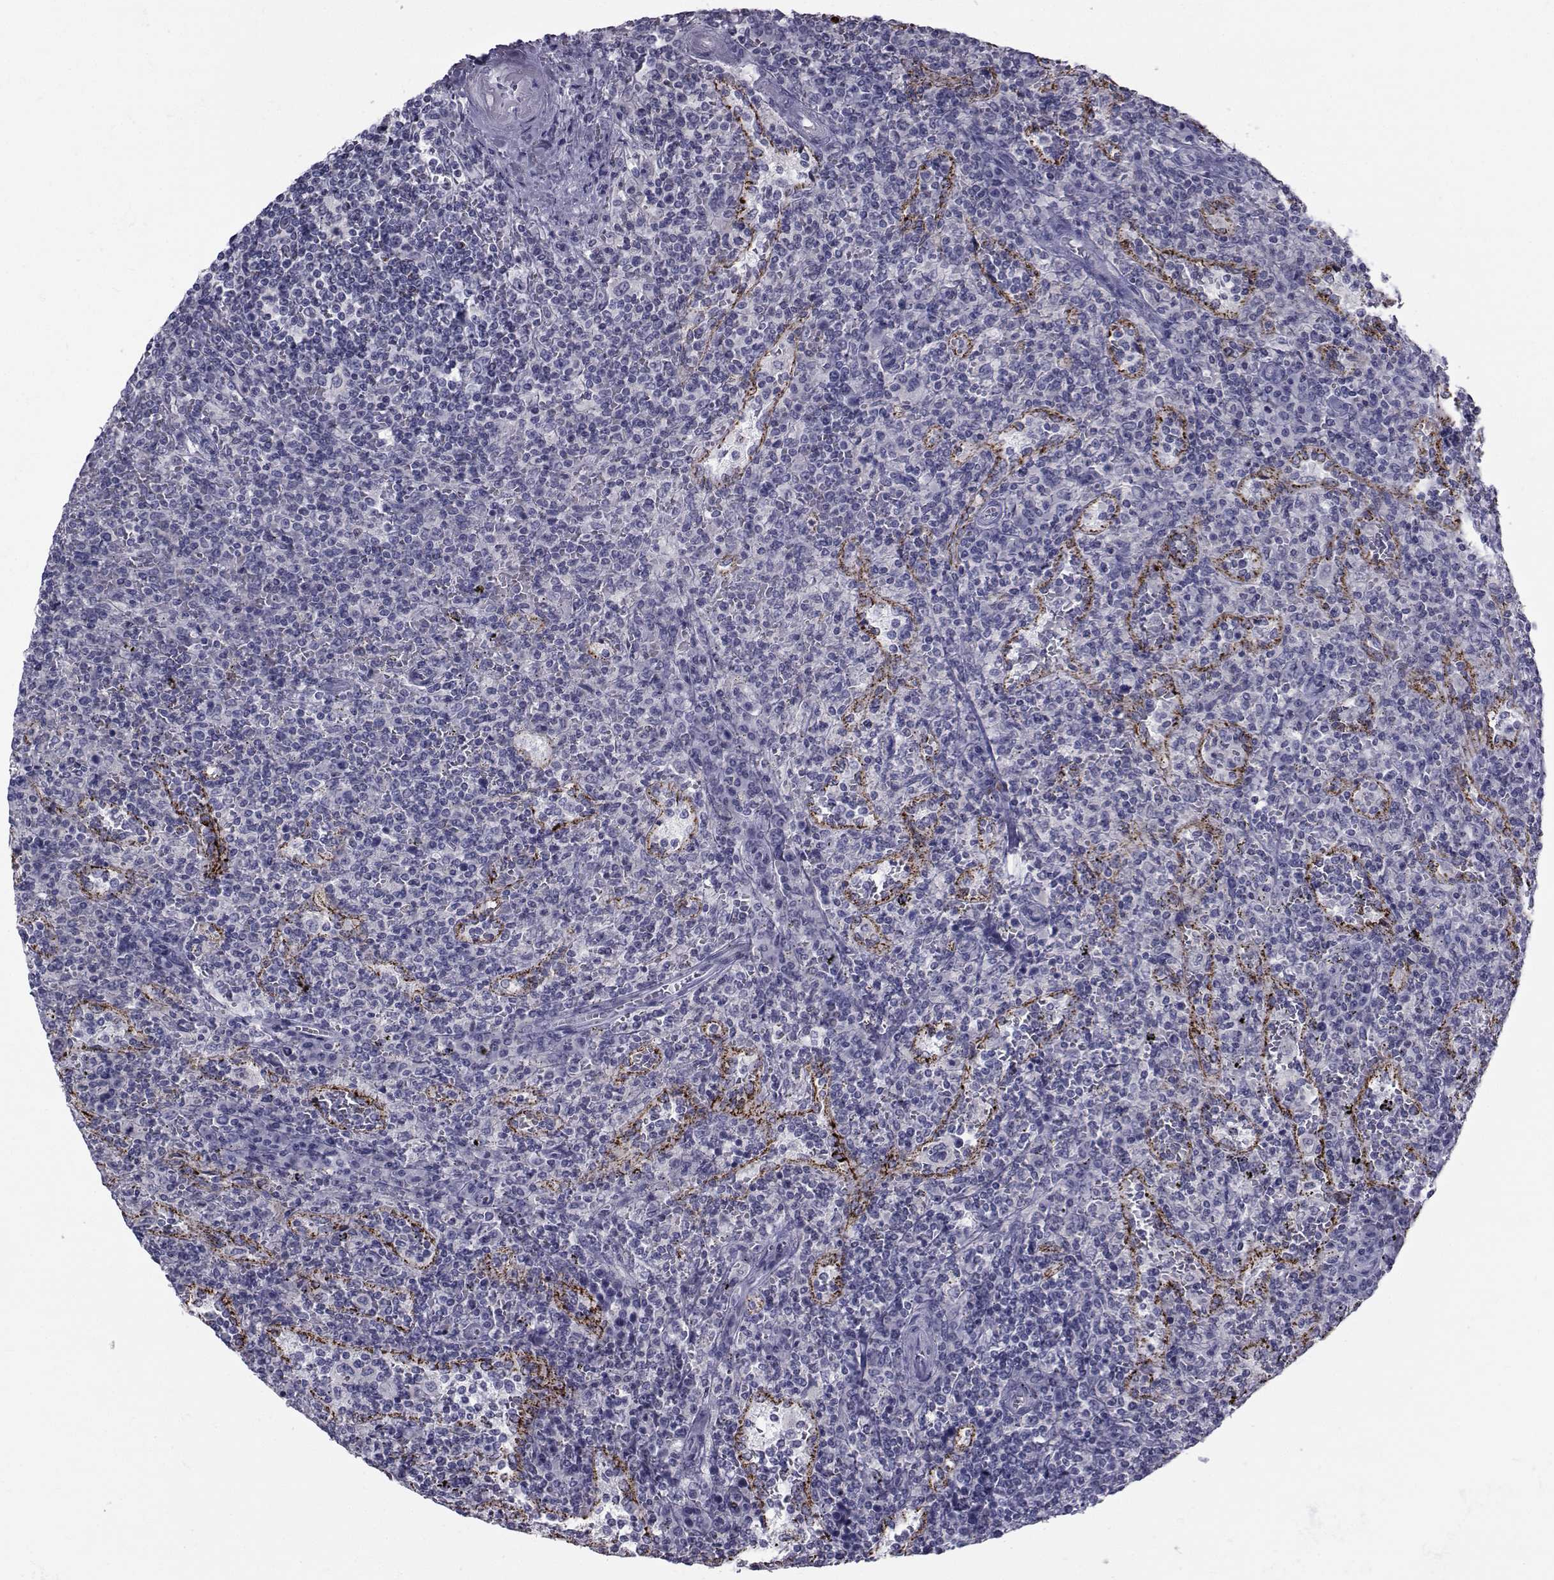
{"staining": {"intensity": "negative", "quantity": "none", "location": "none"}, "tissue": "lymphoma", "cell_type": "Tumor cells", "image_type": "cancer", "snomed": [{"axis": "morphology", "description": "Malignant lymphoma, non-Hodgkin's type, Low grade"}, {"axis": "topography", "description": "Spleen"}], "caption": "Tumor cells are negative for protein expression in human lymphoma. (DAB (3,3'-diaminobenzidine) IHC with hematoxylin counter stain).", "gene": "FDXR", "patient": {"sex": "male", "age": 62}}